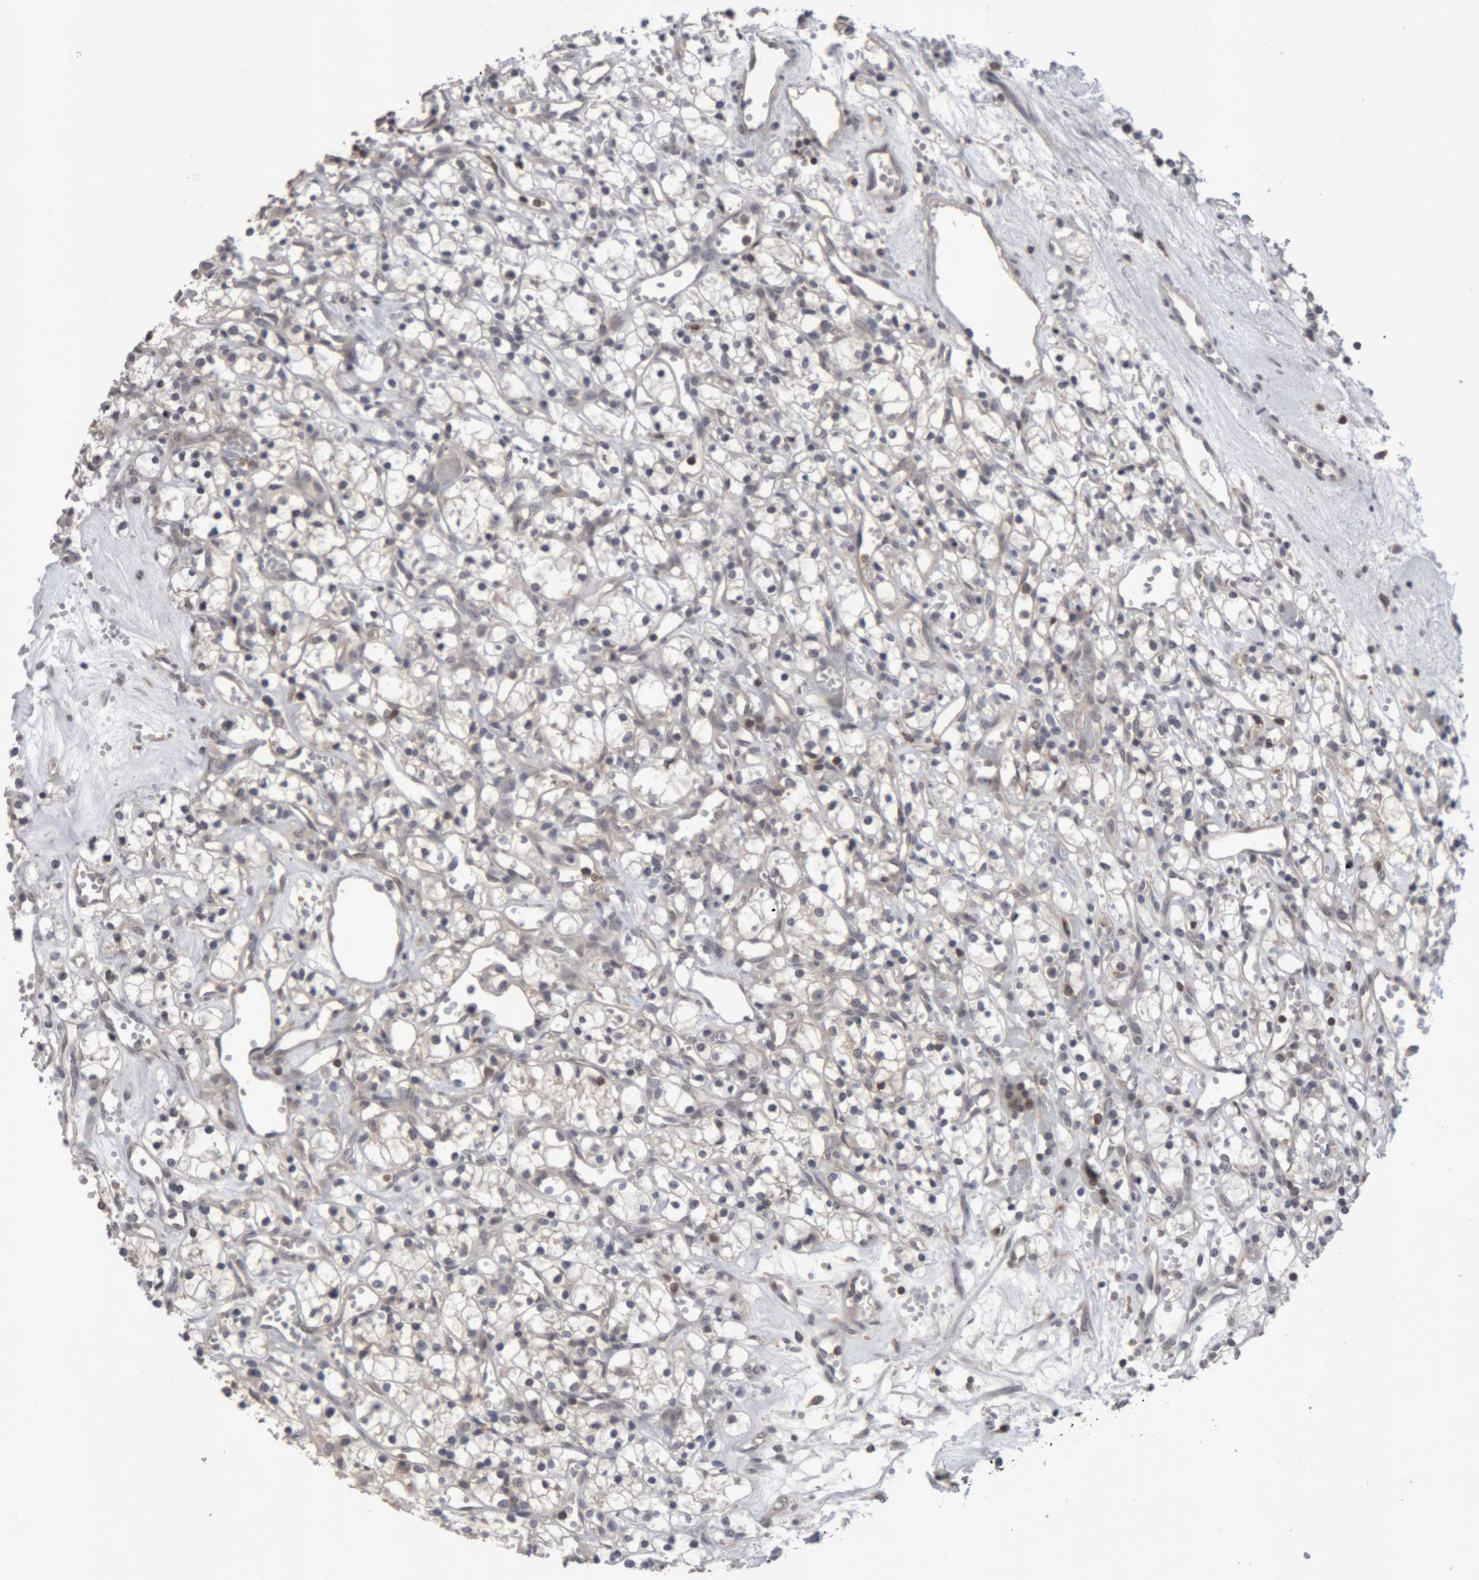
{"staining": {"intensity": "weak", "quantity": "<25%", "location": "cytoplasmic/membranous"}, "tissue": "renal cancer", "cell_type": "Tumor cells", "image_type": "cancer", "snomed": [{"axis": "morphology", "description": "Adenocarcinoma, NOS"}, {"axis": "topography", "description": "Kidney"}], "caption": "The image reveals no staining of tumor cells in adenocarcinoma (renal).", "gene": "NFATC2", "patient": {"sex": "female", "age": 59}}